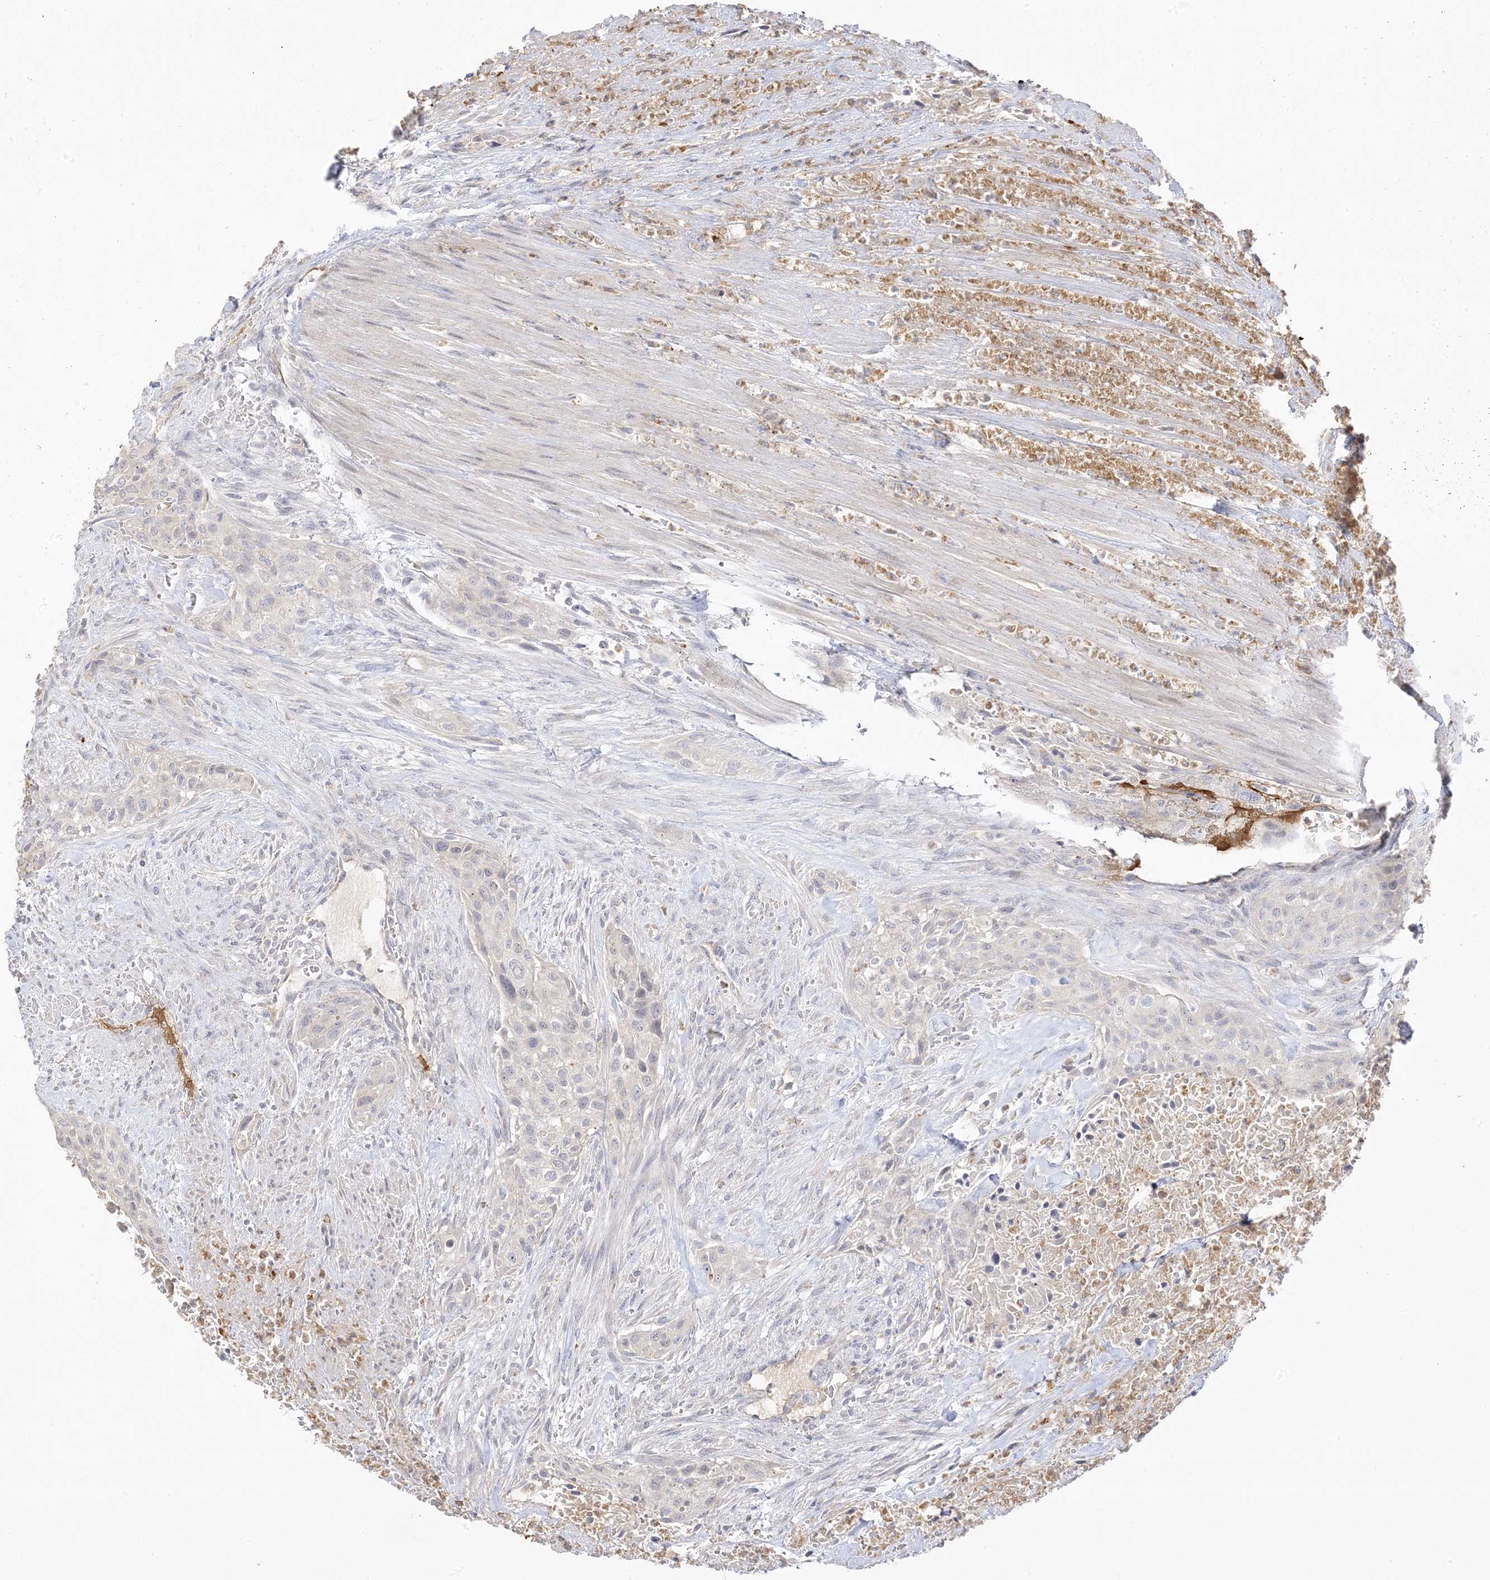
{"staining": {"intensity": "negative", "quantity": "none", "location": "none"}, "tissue": "urothelial cancer", "cell_type": "Tumor cells", "image_type": "cancer", "snomed": [{"axis": "morphology", "description": "Urothelial carcinoma, High grade"}, {"axis": "topography", "description": "Urinary bladder"}], "caption": "Immunohistochemical staining of urothelial cancer exhibits no significant positivity in tumor cells.", "gene": "TRANK1", "patient": {"sex": "male", "age": 35}}